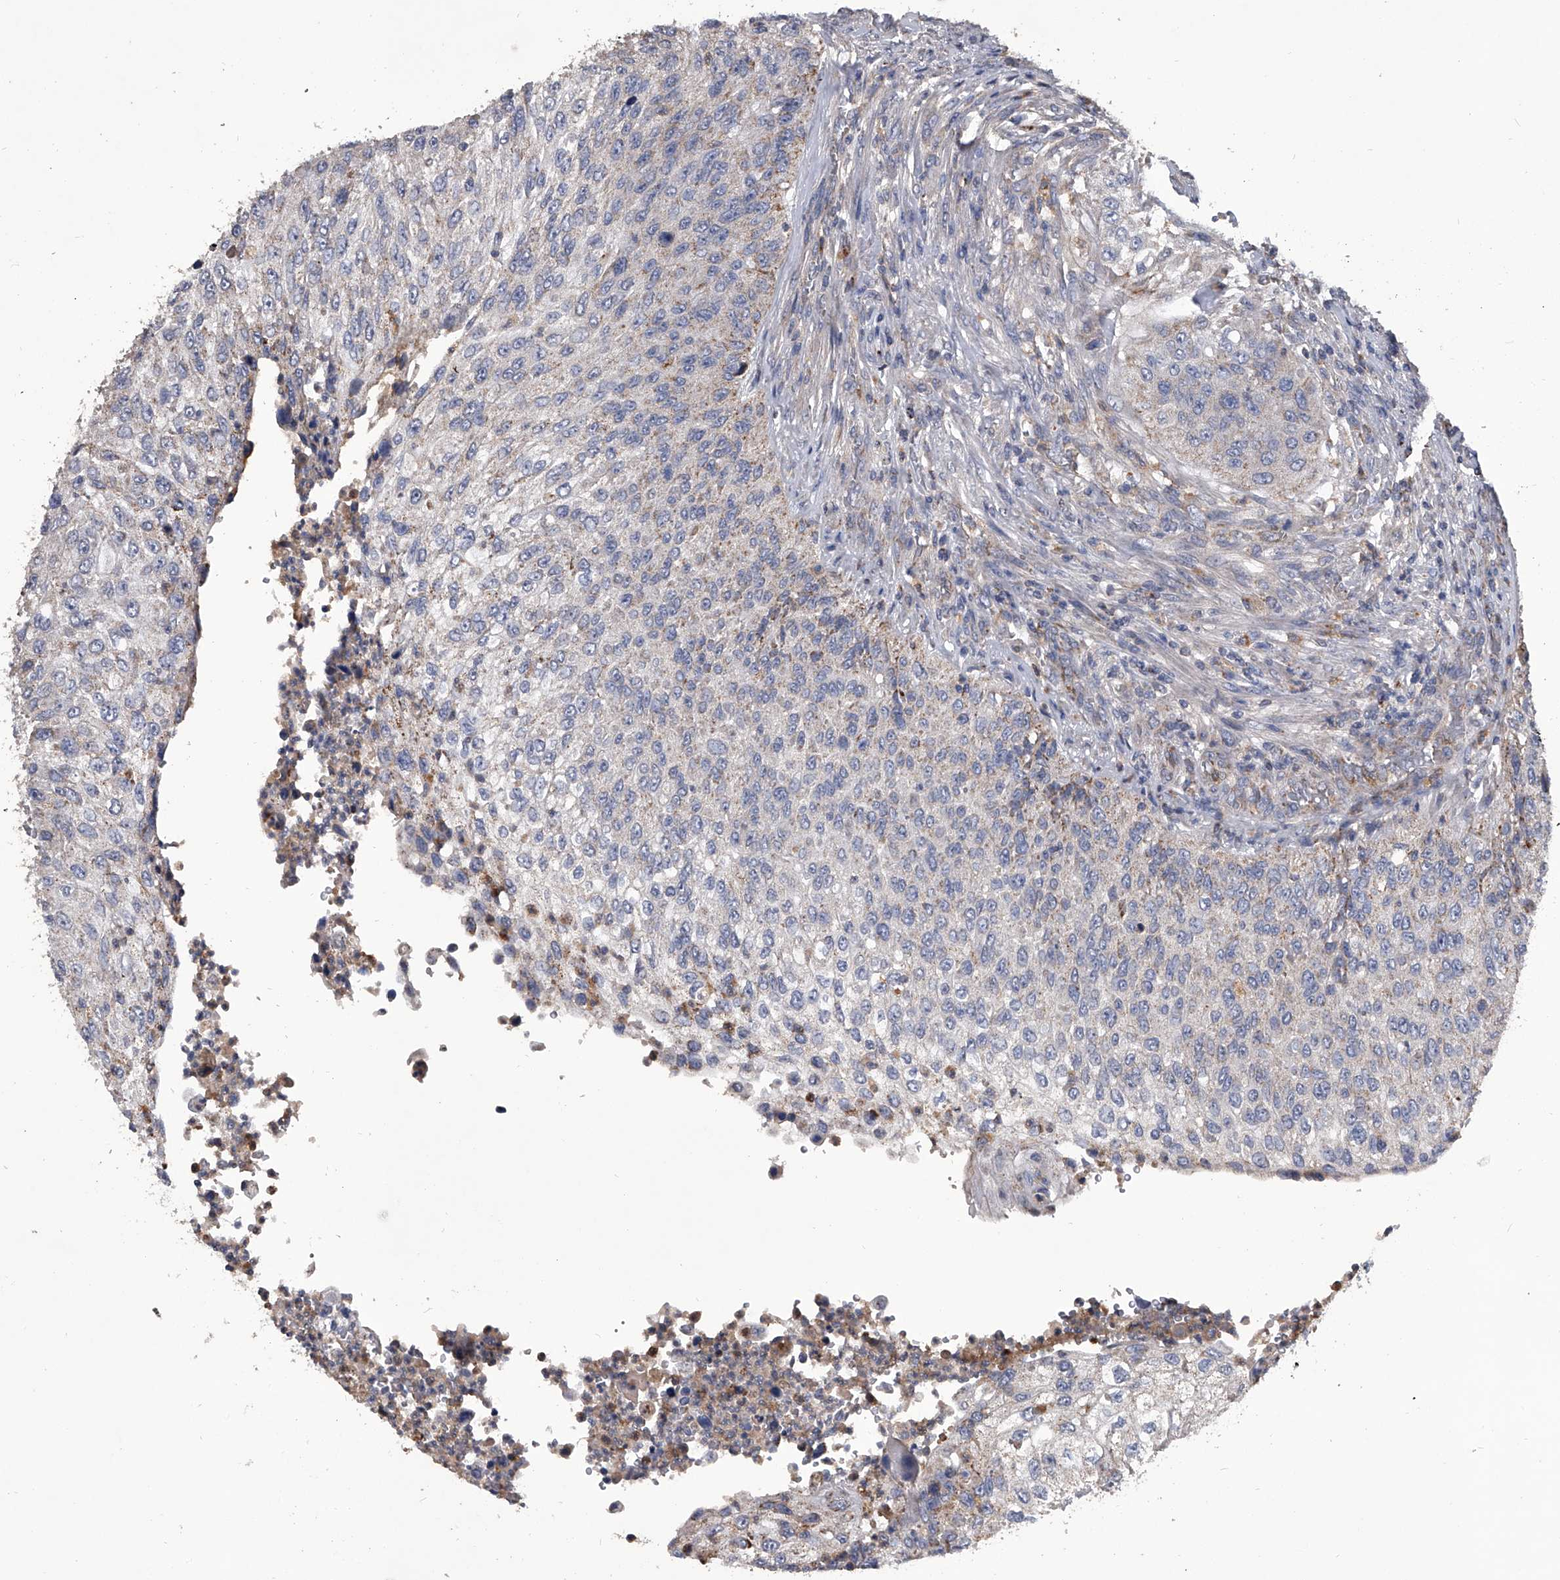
{"staining": {"intensity": "weak", "quantity": "<25%", "location": "cytoplasmic/membranous"}, "tissue": "urothelial cancer", "cell_type": "Tumor cells", "image_type": "cancer", "snomed": [{"axis": "morphology", "description": "Urothelial carcinoma, High grade"}, {"axis": "topography", "description": "Urinary bladder"}], "caption": "The histopathology image displays no staining of tumor cells in urothelial cancer.", "gene": "NRP1", "patient": {"sex": "female", "age": 60}}